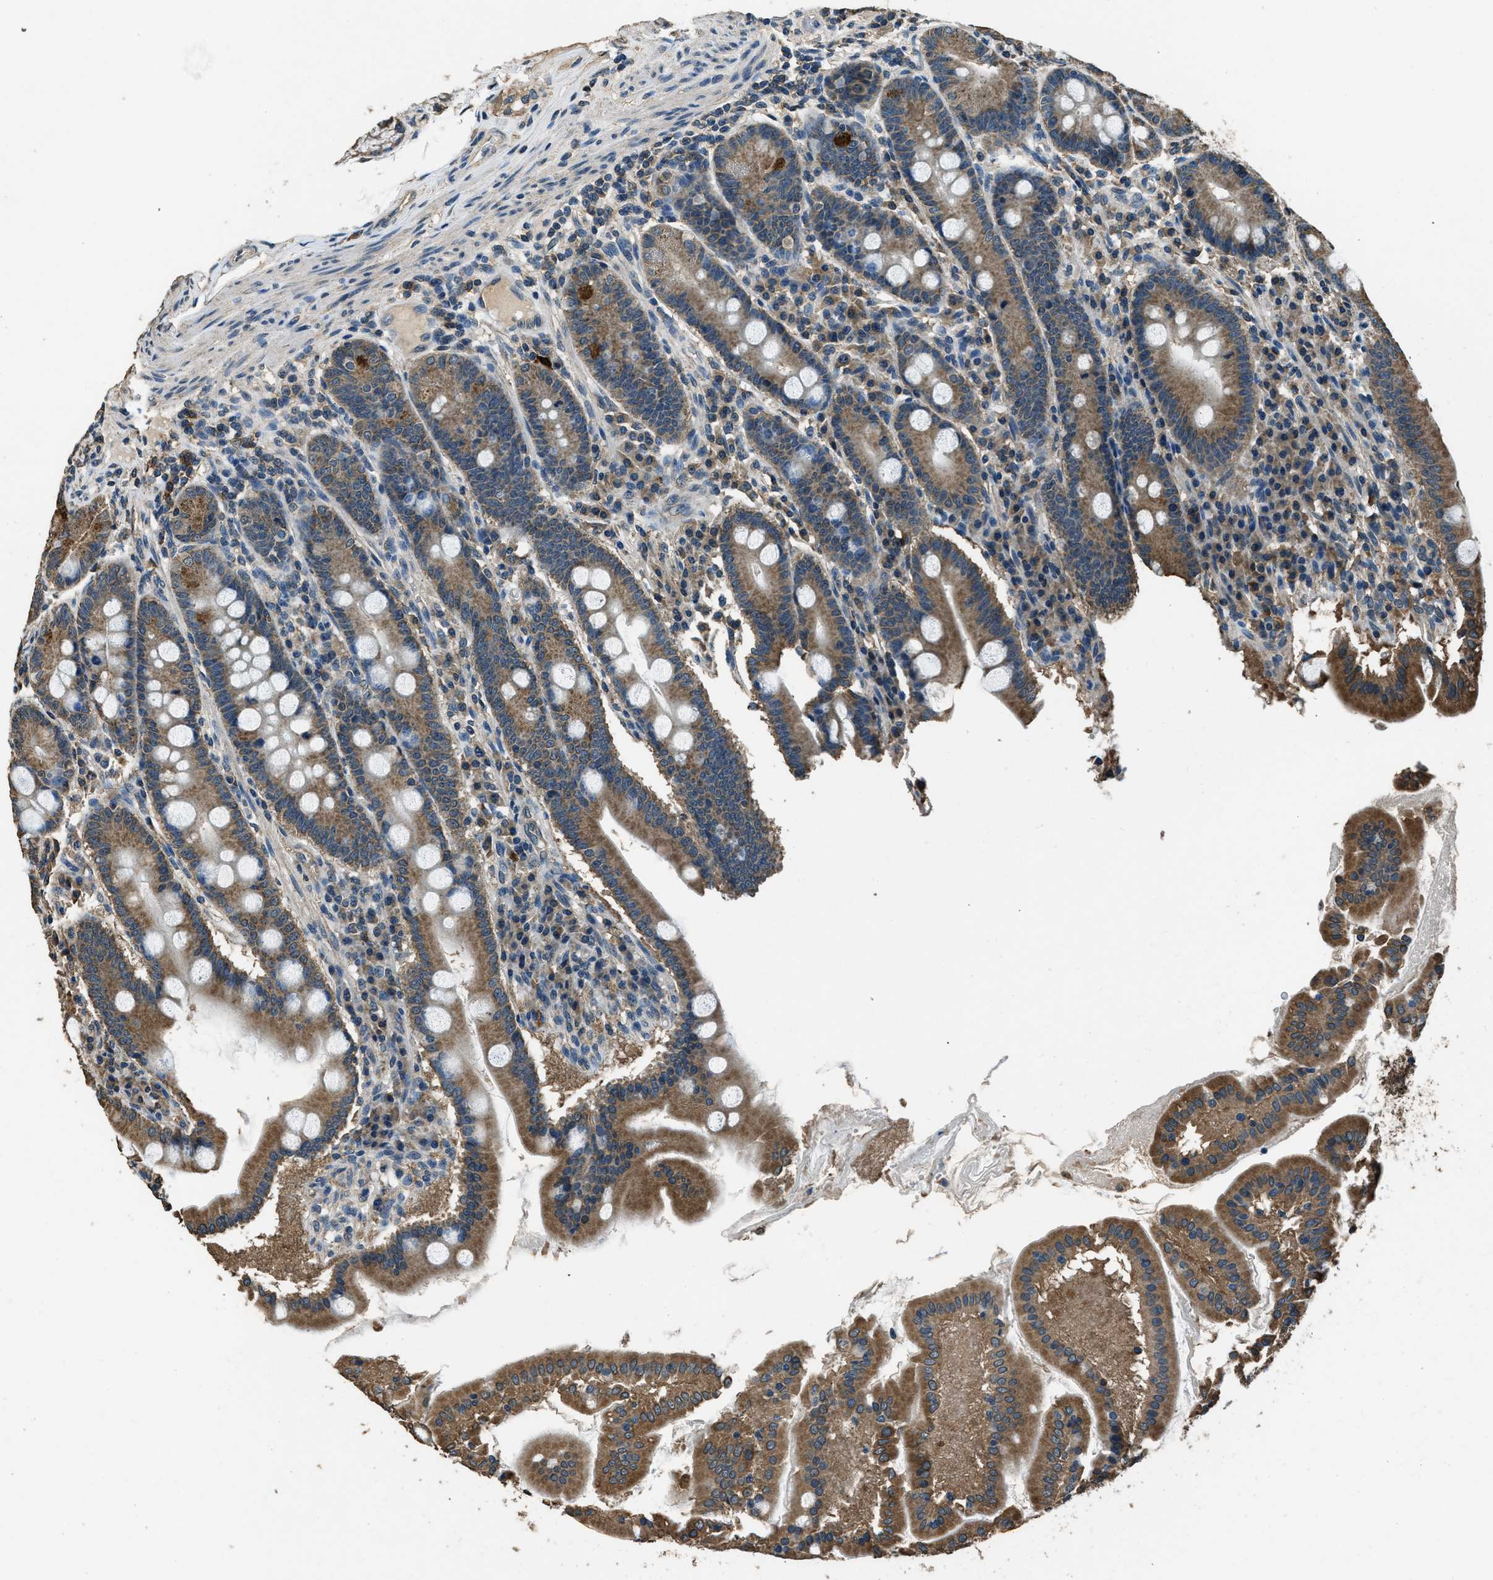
{"staining": {"intensity": "strong", "quantity": ">75%", "location": "cytoplasmic/membranous"}, "tissue": "duodenum", "cell_type": "Glandular cells", "image_type": "normal", "snomed": [{"axis": "morphology", "description": "Normal tissue, NOS"}, {"axis": "topography", "description": "Duodenum"}], "caption": "A high amount of strong cytoplasmic/membranous expression is appreciated in approximately >75% of glandular cells in normal duodenum.", "gene": "SALL3", "patient": {"sex": "male", "age": 50}}